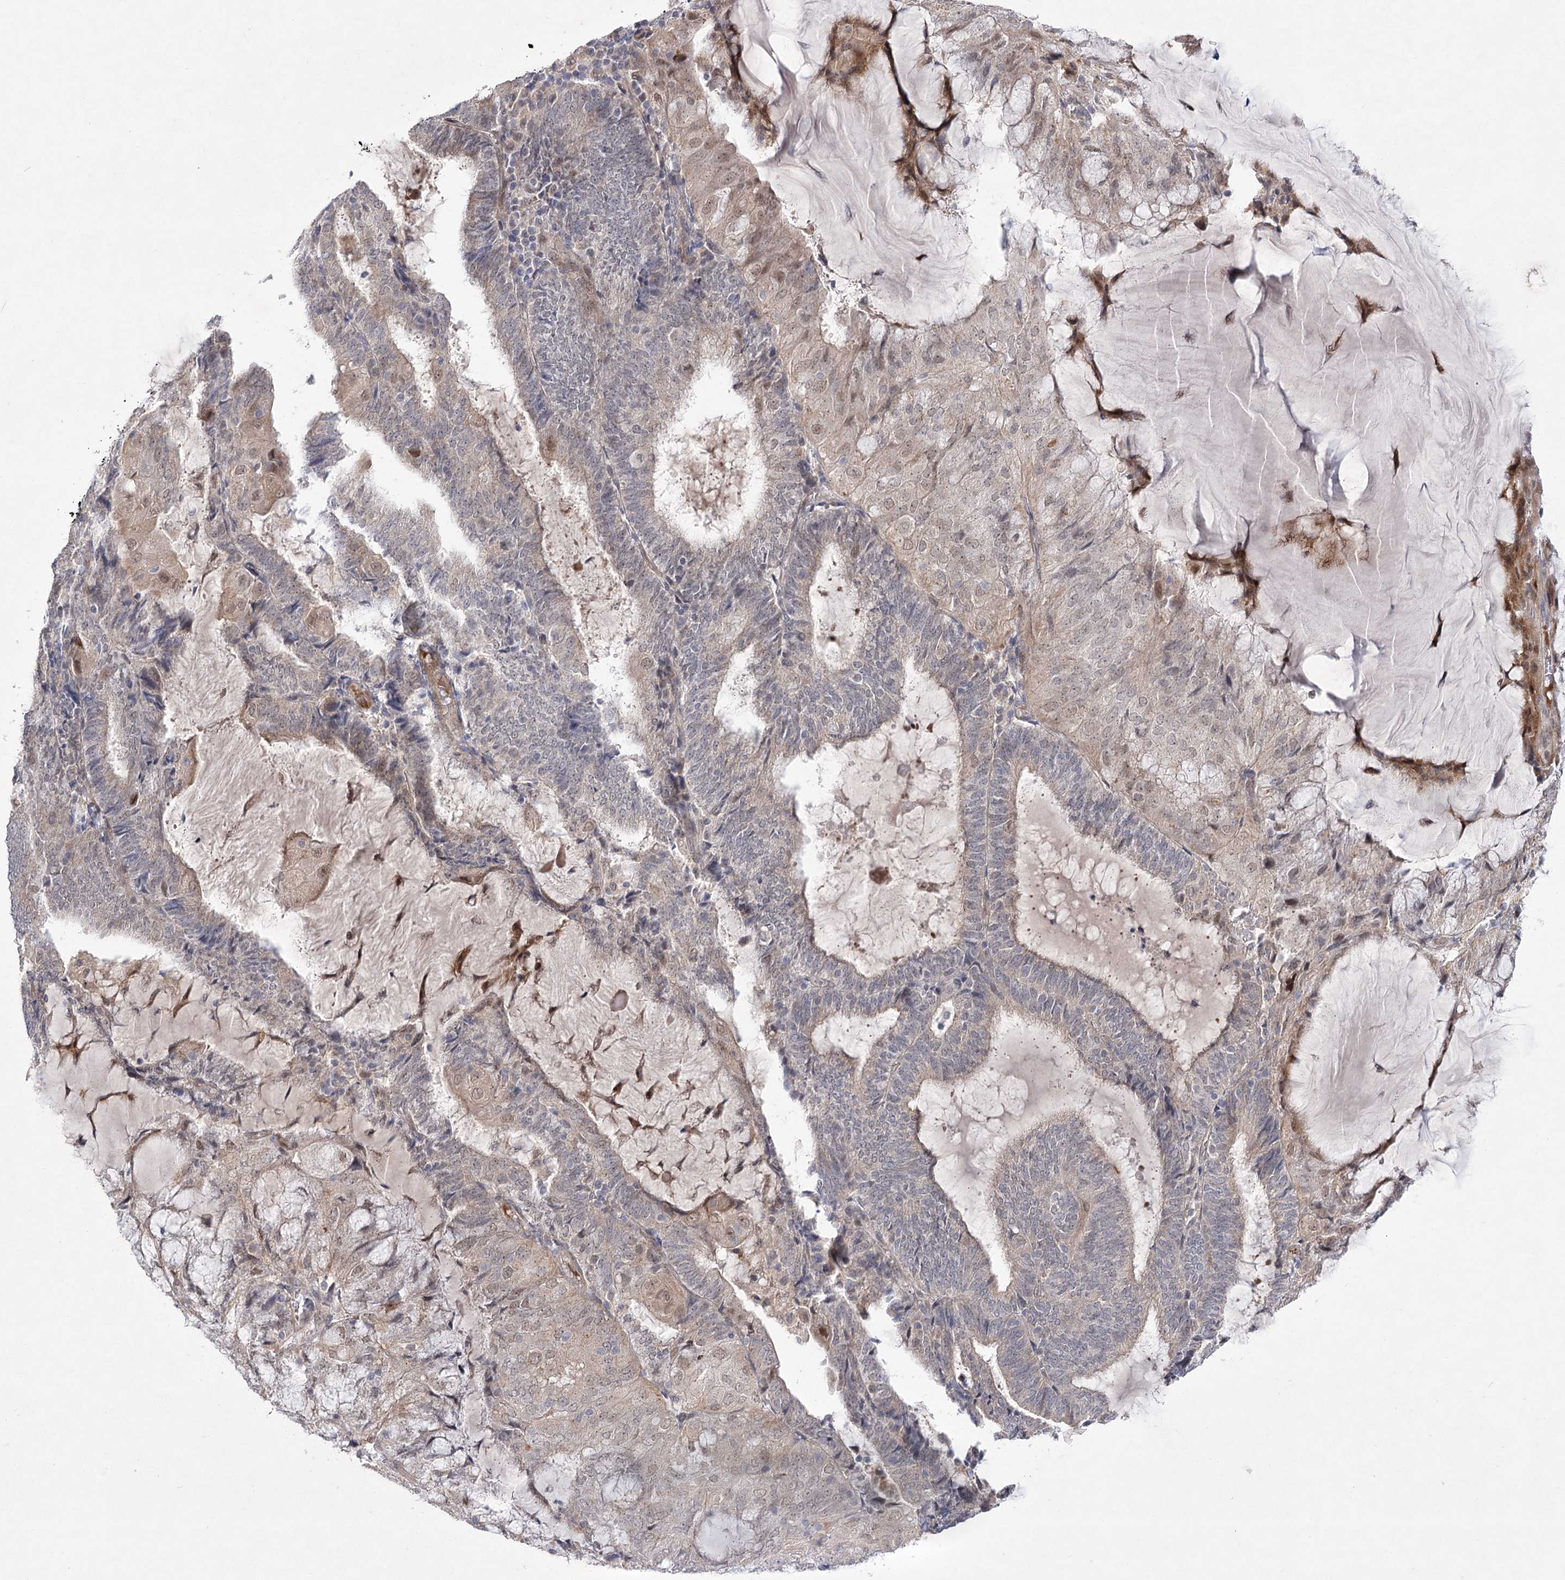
{"staining": {"intensity": "weak", "quantity": "<25%", "location": "cytoplasmic/membranous,nuclear"}, "tissue": "endometrial cancer", "cell_type": "Tumor cells", "image_type": "cancer", "snomed": [{"axis": "morphology", "description": "Adenocarcinoma, NOS"}, {"axis": "topography", "description": "Endometrium"}], "caption": "Immunohistochemistry histopathology image of adenocarcinoma (endometrial) stained for a protein (brown), which displays no expression in tumor cells.", "gene": "ARHGAP32", "patient": {"sex": "female", "age": 81}}